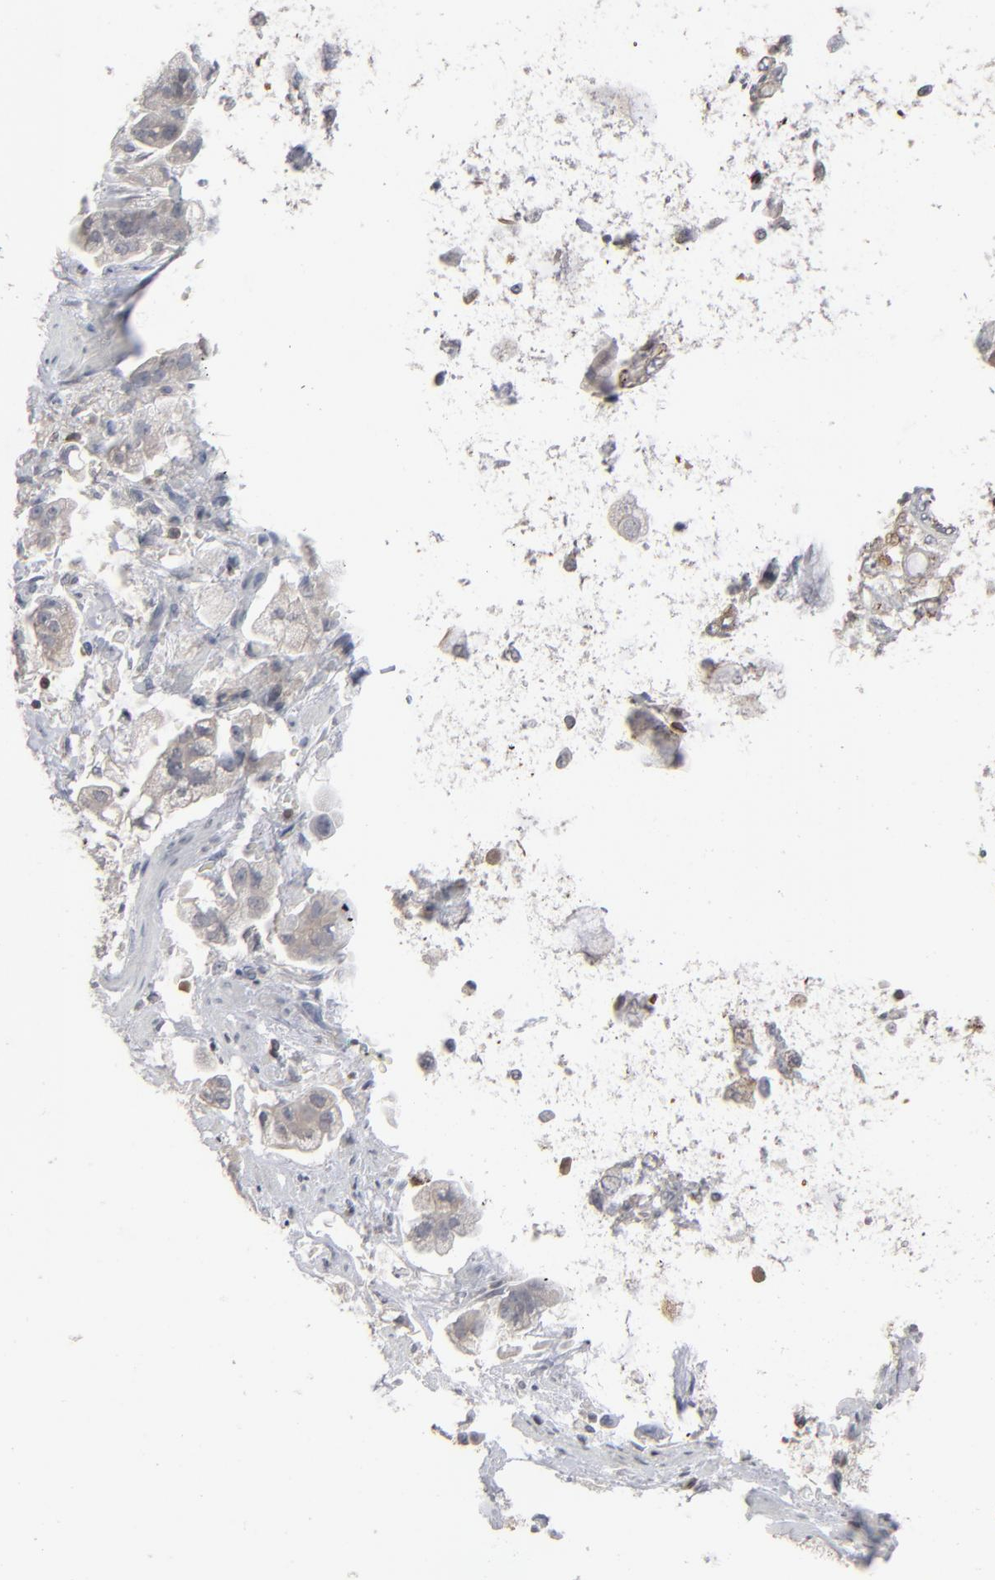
{"staining": {"intensity": "weak", "quantity": "25%-75%", "location": "cytoplasmic/membranous"}, "tissue": "stomach cancer", "cell_type": "Tumor cells", "image_type": "cancer", "snomed": [{"axis": "morphology", "description": "Adenocarcinoma, NOS"}, {"axis": "topography", "description": "Stomach"}], "caption": "Immunohistochemical staining of stomach cancer (adenocarcinoma) demonstrates low levels of weak cytoplasmic/membranous protein staining in approximately 25%-75% of tumor cells.", "gene": "STAT4", "patient": {"sex": "male", "age": 62}}